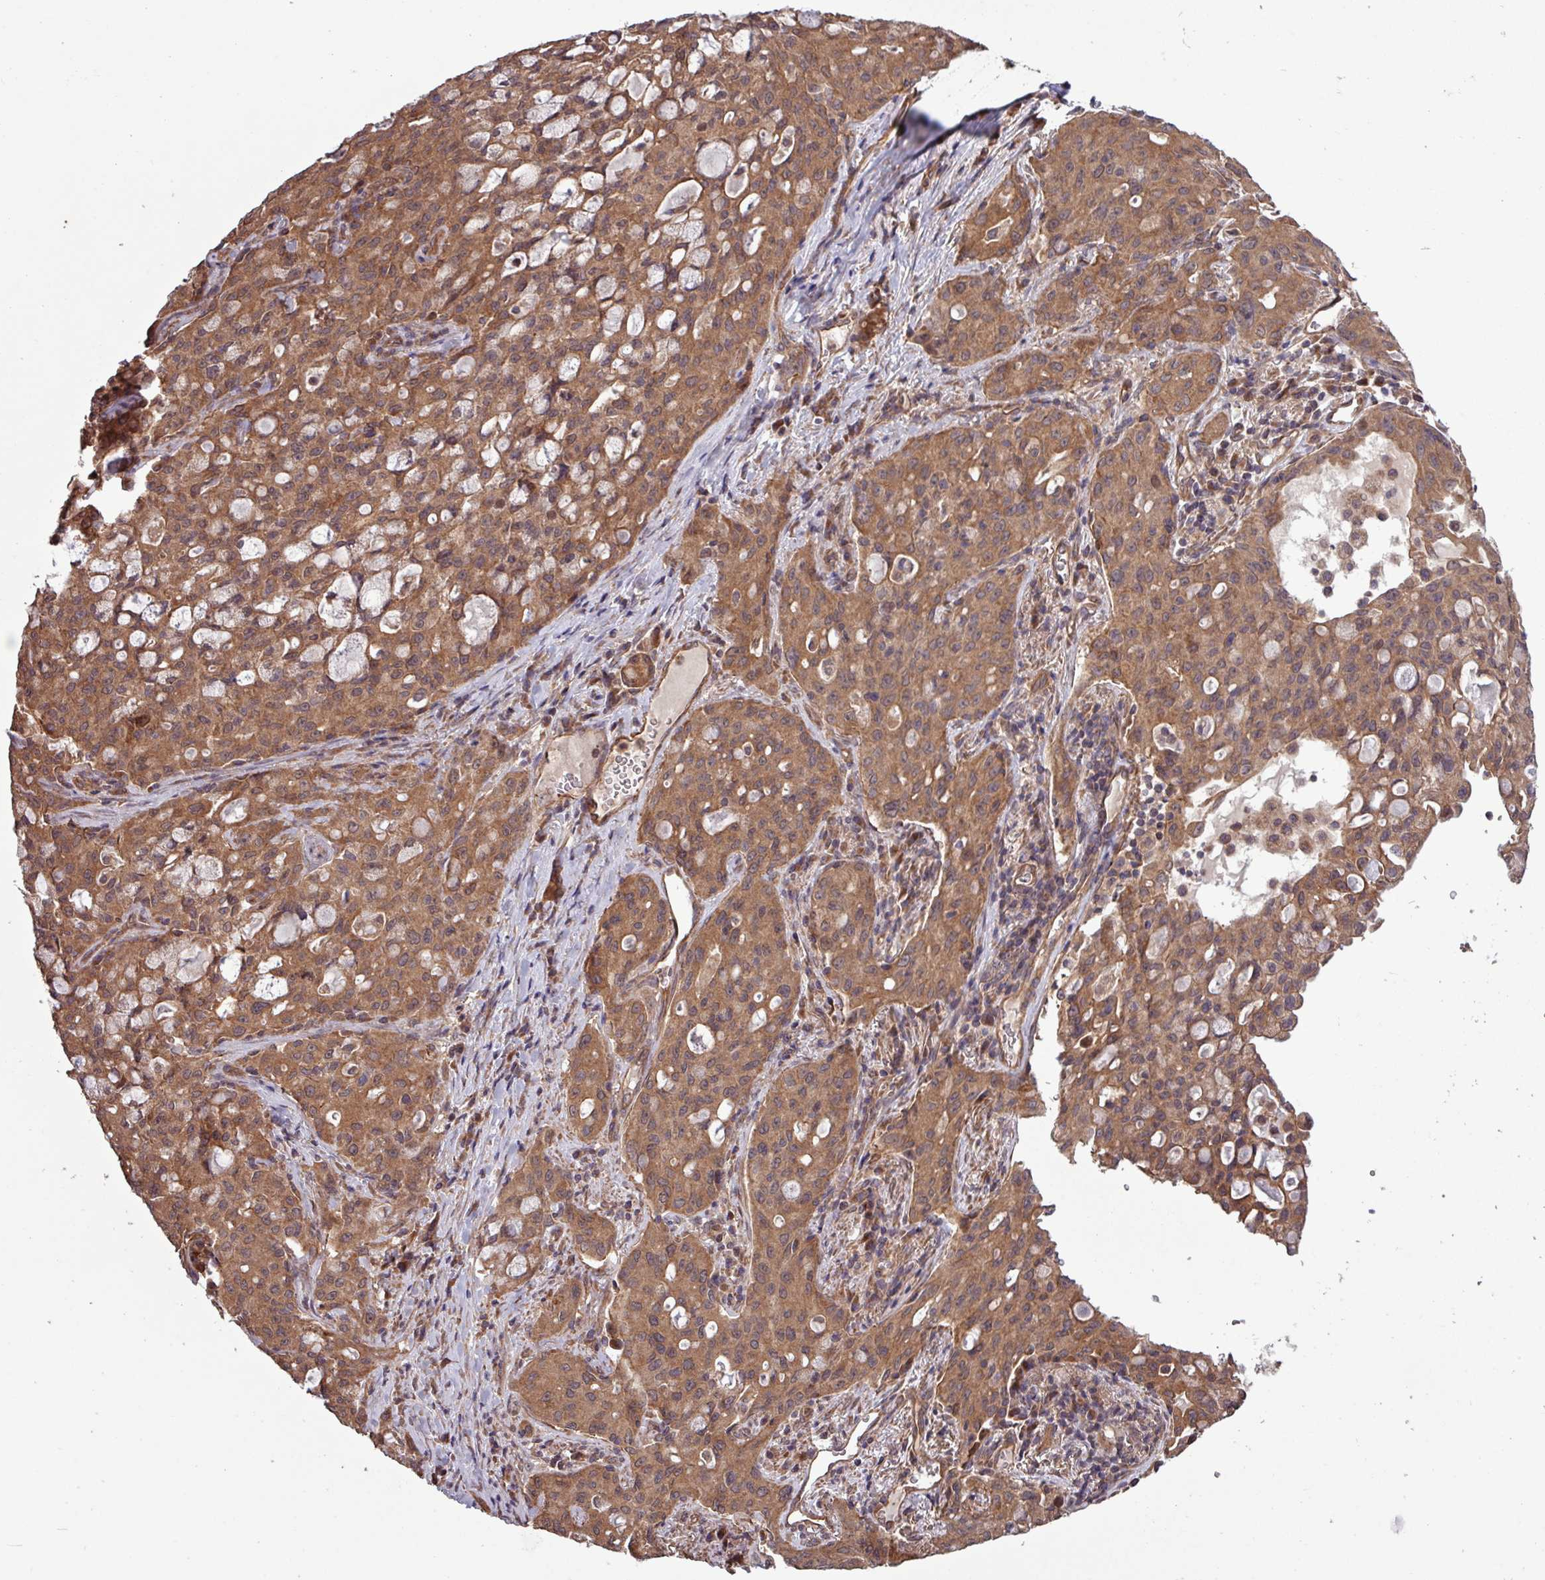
{"staining": {"intensity": "moderate", "quantity": ">75%", "location": "cytoplasmic/membranous"}, "tissue": "lung cancer", "cell_type": "Tumor cells", "image_type": "cancer", "snomed": [{"axis": "morphology", "description": "Adenocarcinoma, NOS"}, {"axis": "topography", "description": "Lung"}], "caption": "Lung adenocarcinoma stained for a protein (brown) exhibits moderate cytoplasmic/membranous positive expression in about >75% of tumor cells.", "gene": "TRABD2A", "patient": {"sex": "female", "age": 44}}